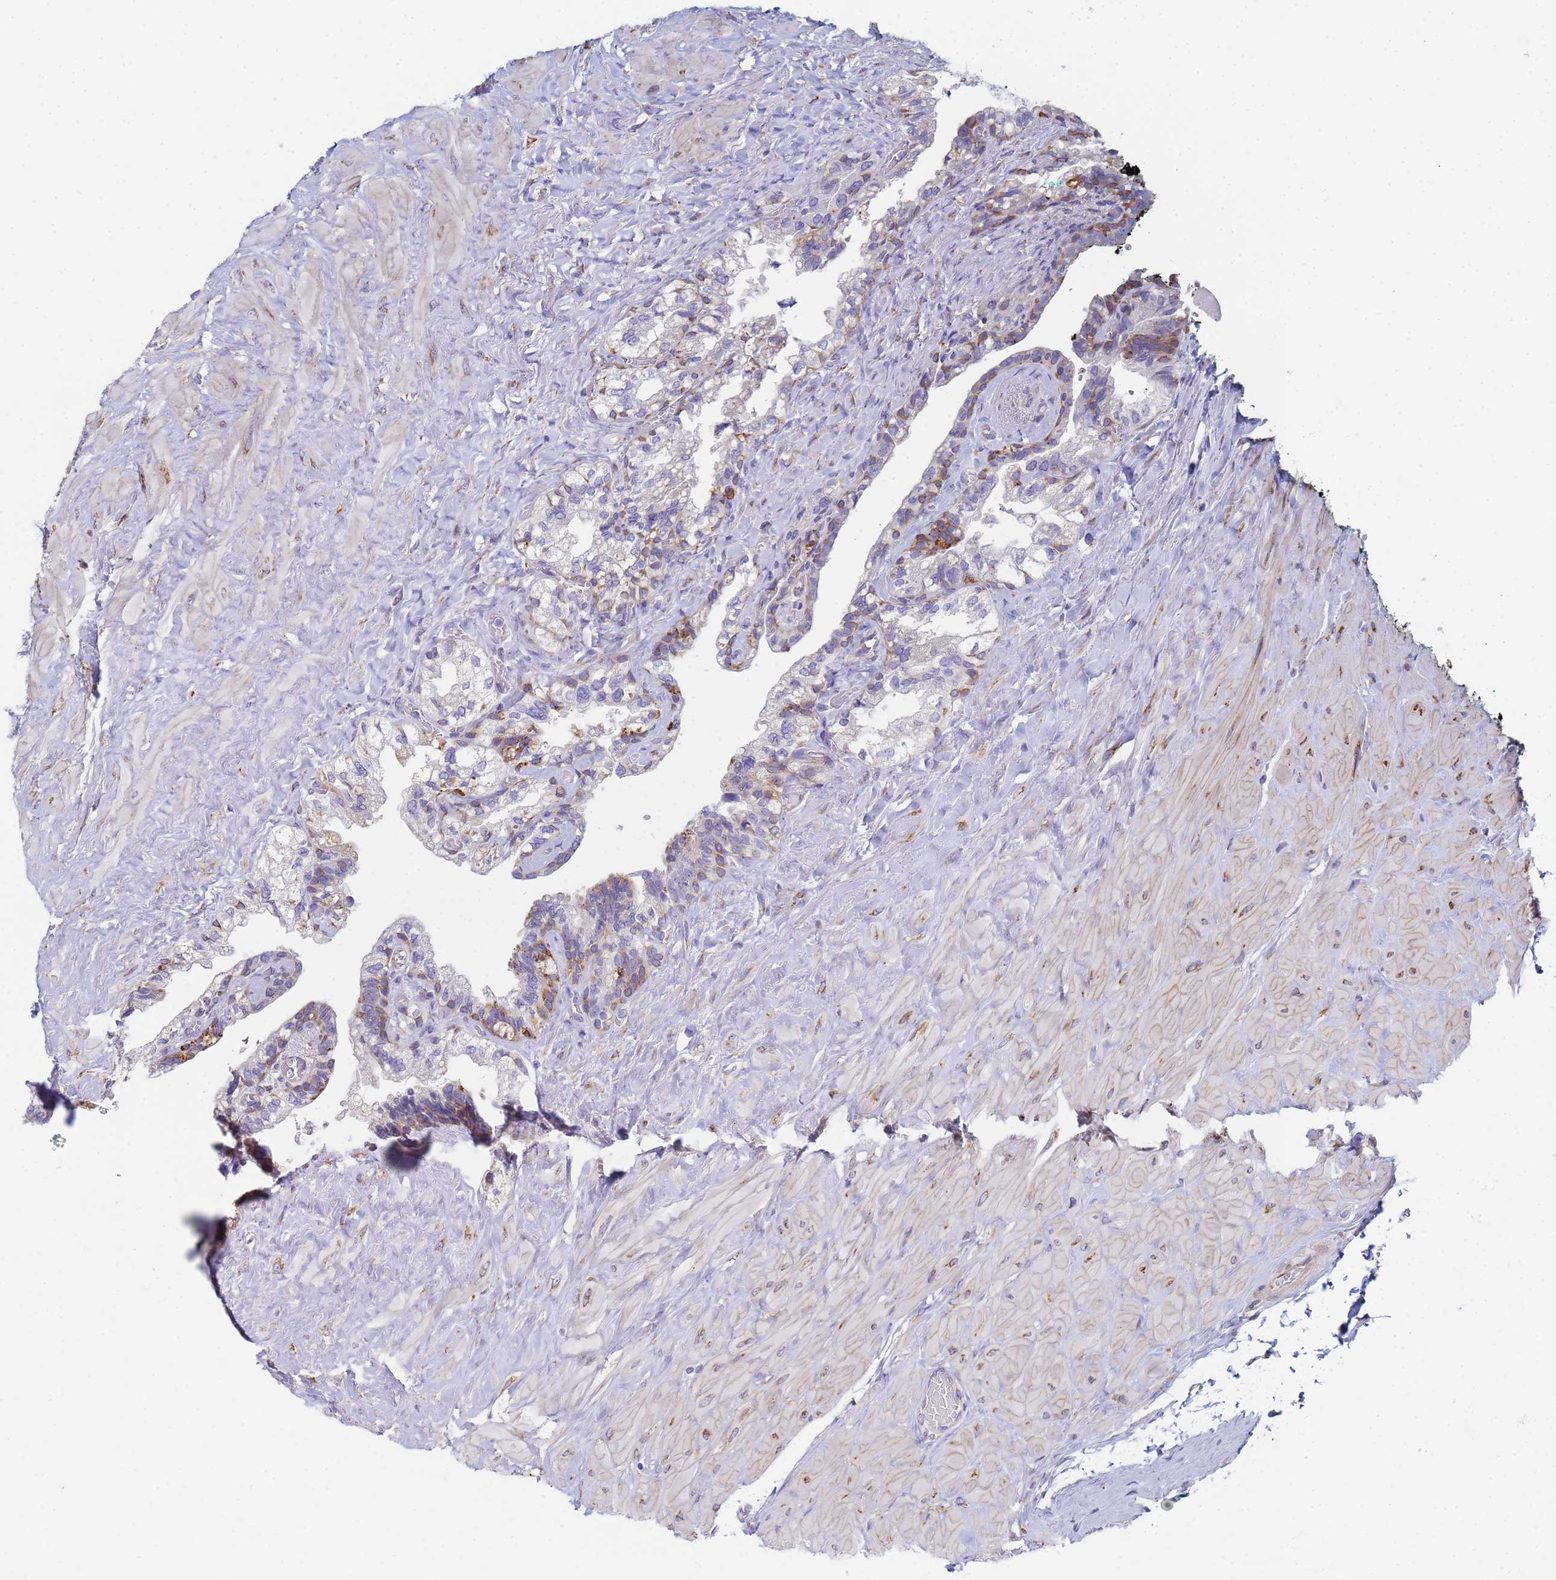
{"staining": {"intensity": "weak", "quantity": "<25%", "location": "cytoplasmic/membranous"}, "tissue": "seminal vesicle", "cell_type": "Glandular cells", "image_type": "normal", "snomed": [{"axis": "morphology", "description": "Normal tissue, NOS"}, {"axis": "topography", "description": "Seminal veicle"}, {"axis": "topography", "description": "Peripheral nerve tissue"}], "caption": "High power microscopy photomicrograph of an immunohistochemistry (IHC) image of benign seminal vesicle, revealing no significant positivity in glandular cells.", "gene": "GDAP2", "patient": {"sex": "male", "age": 60}}